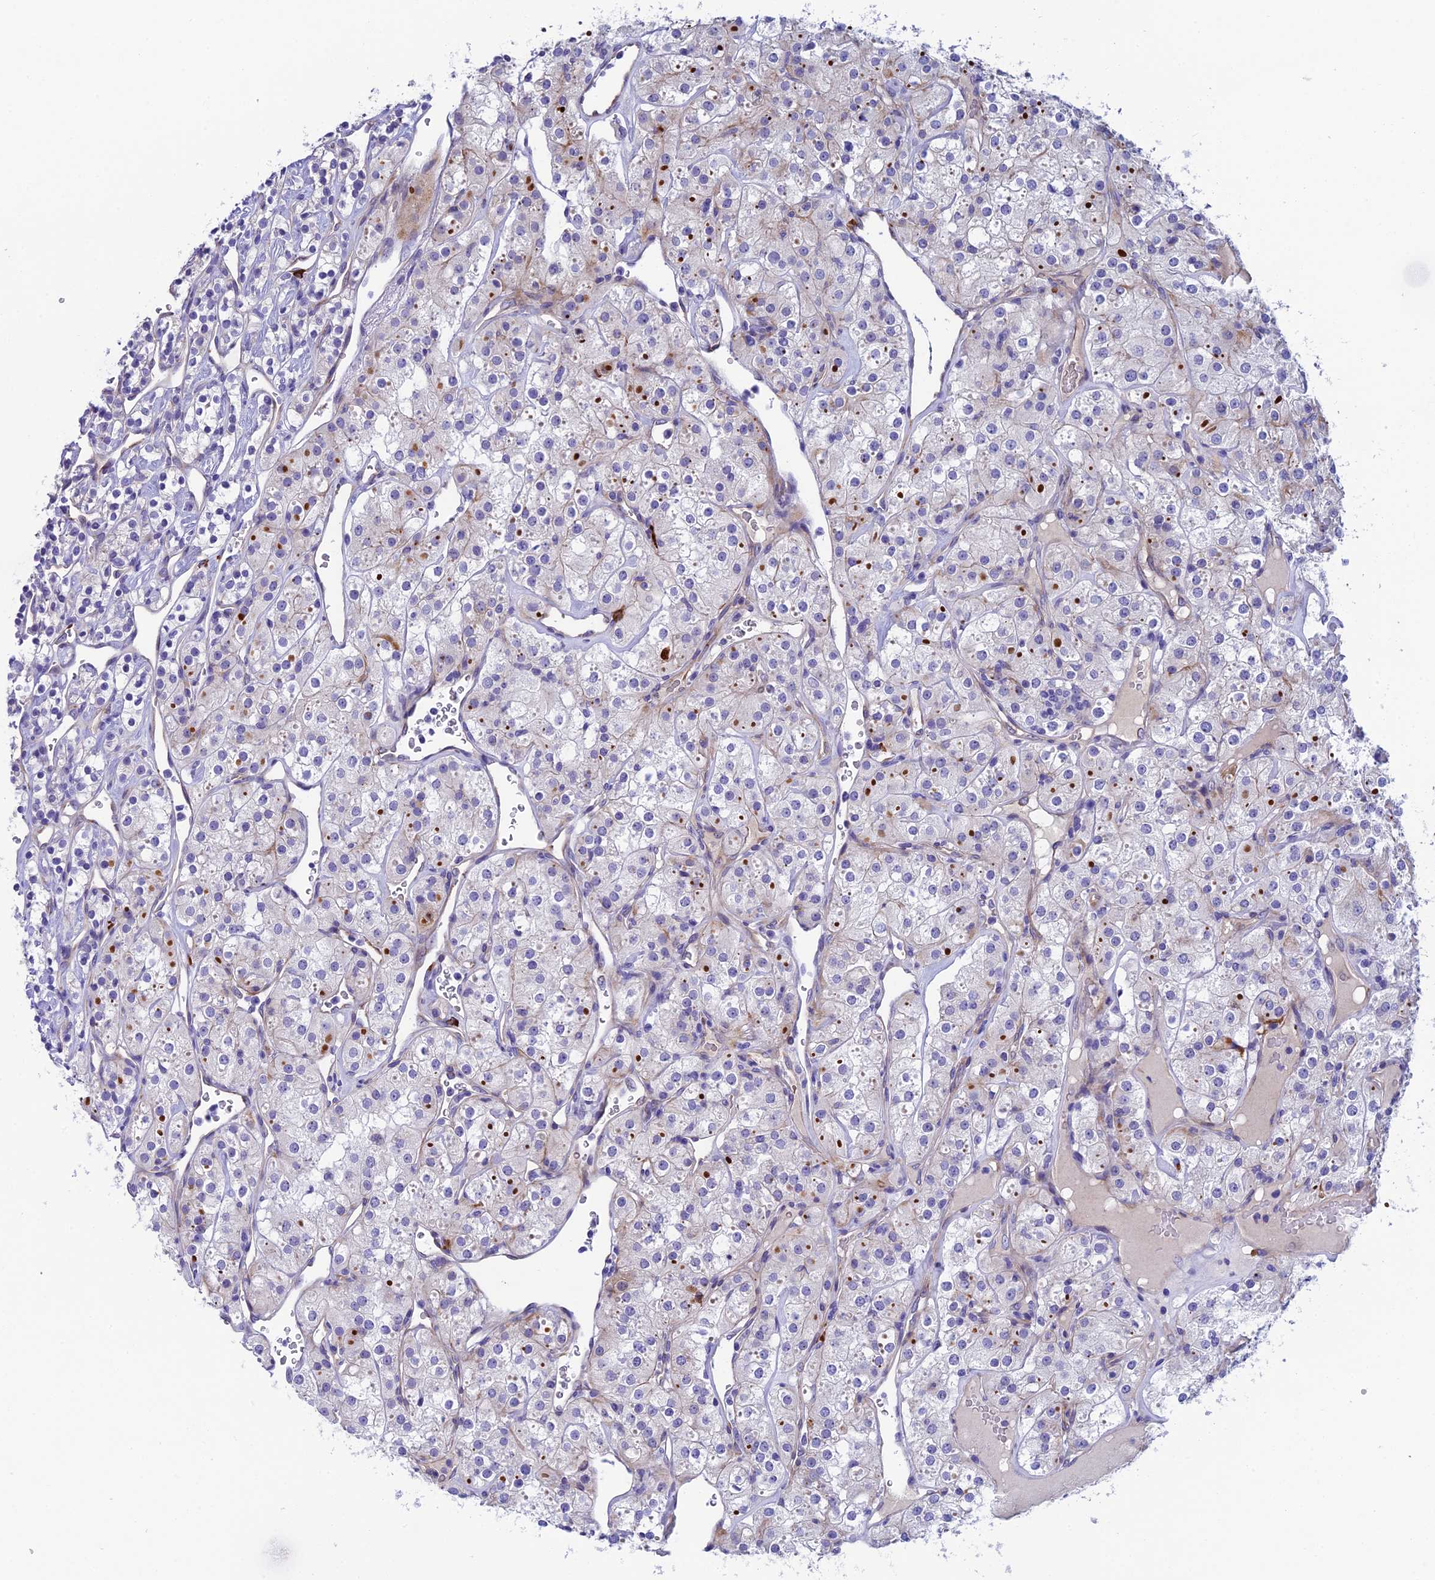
{"staining": {"intensity": "moderate", "quantity": "<25%", "location": "cytoplasmic/membranous"}, "tissue": "renal cancer", "cell_type": "Tumor cells", "image_type": "cancer", "snomed": [{"axis": "morphology", "description": "Adenocarcinoma, NOS"}, {"axis": "topography", "description": "Kidney"}], "caption": "The image exhibits a brown stain indicating the presence of a protein in the cytoplasmic/membranous of tumor cells in renal cancer.", "gene": "MACIR", "patient": {"sex": "male", "age": 77}}